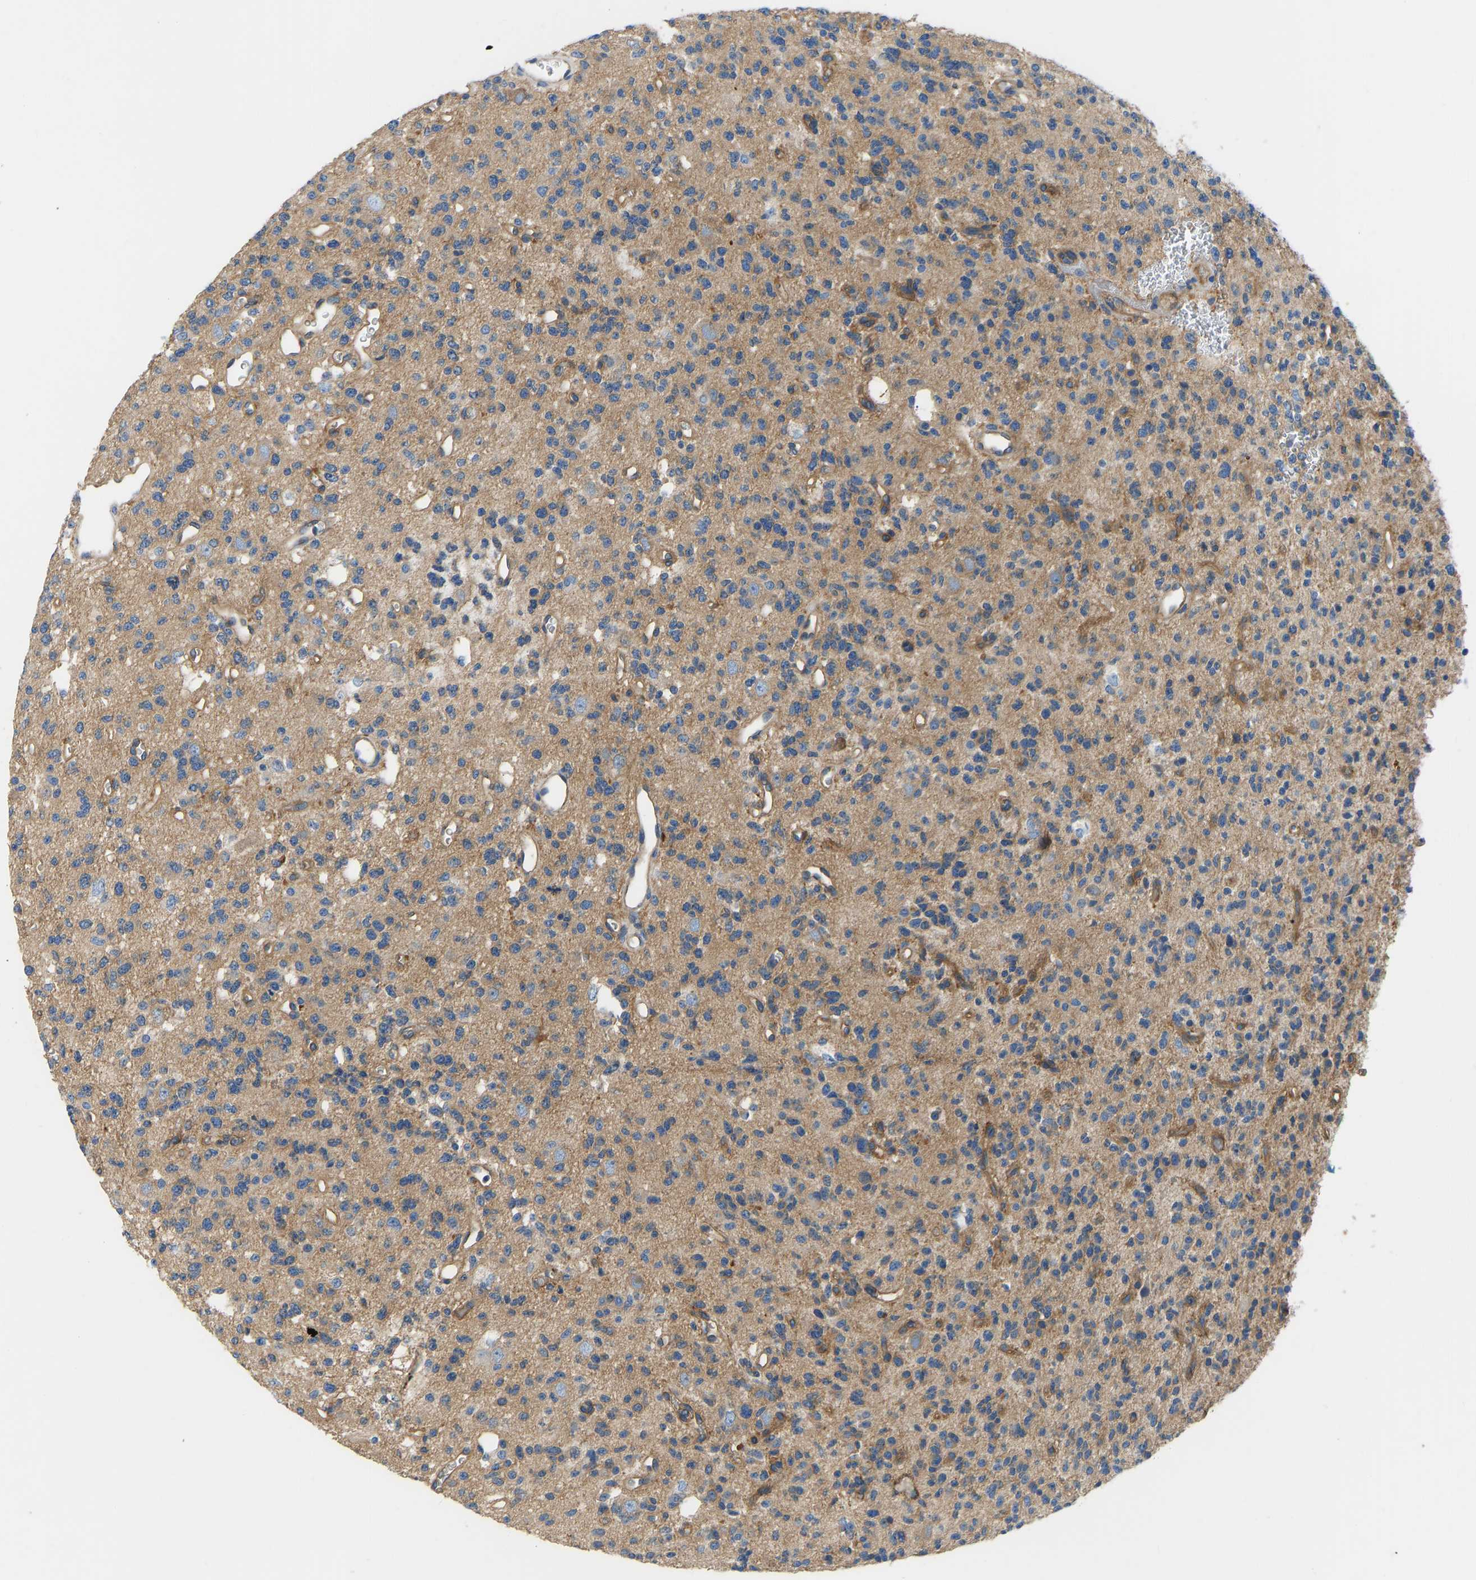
{"staining": {"intensity": "moderate", "quantity": ">75%", "location": "cytoplasmic/membranous"}, "tissue": "glioma", "cell_type": "Tumor cells", "image_type": "cancer", "snomed": [{"axis": "morphology", "description": "Glioma, malignant, Low grade"}, {"axis": "topography", "description": "Brain"}], "caption": "Glioma was stained to show a protein in brown. There is medium levels of moderate cytoplasmic/membranous positivity in approximately >75% of tumor cells.", "gene": "CHAD", "patient": {"sex": "male", "age": 38}}